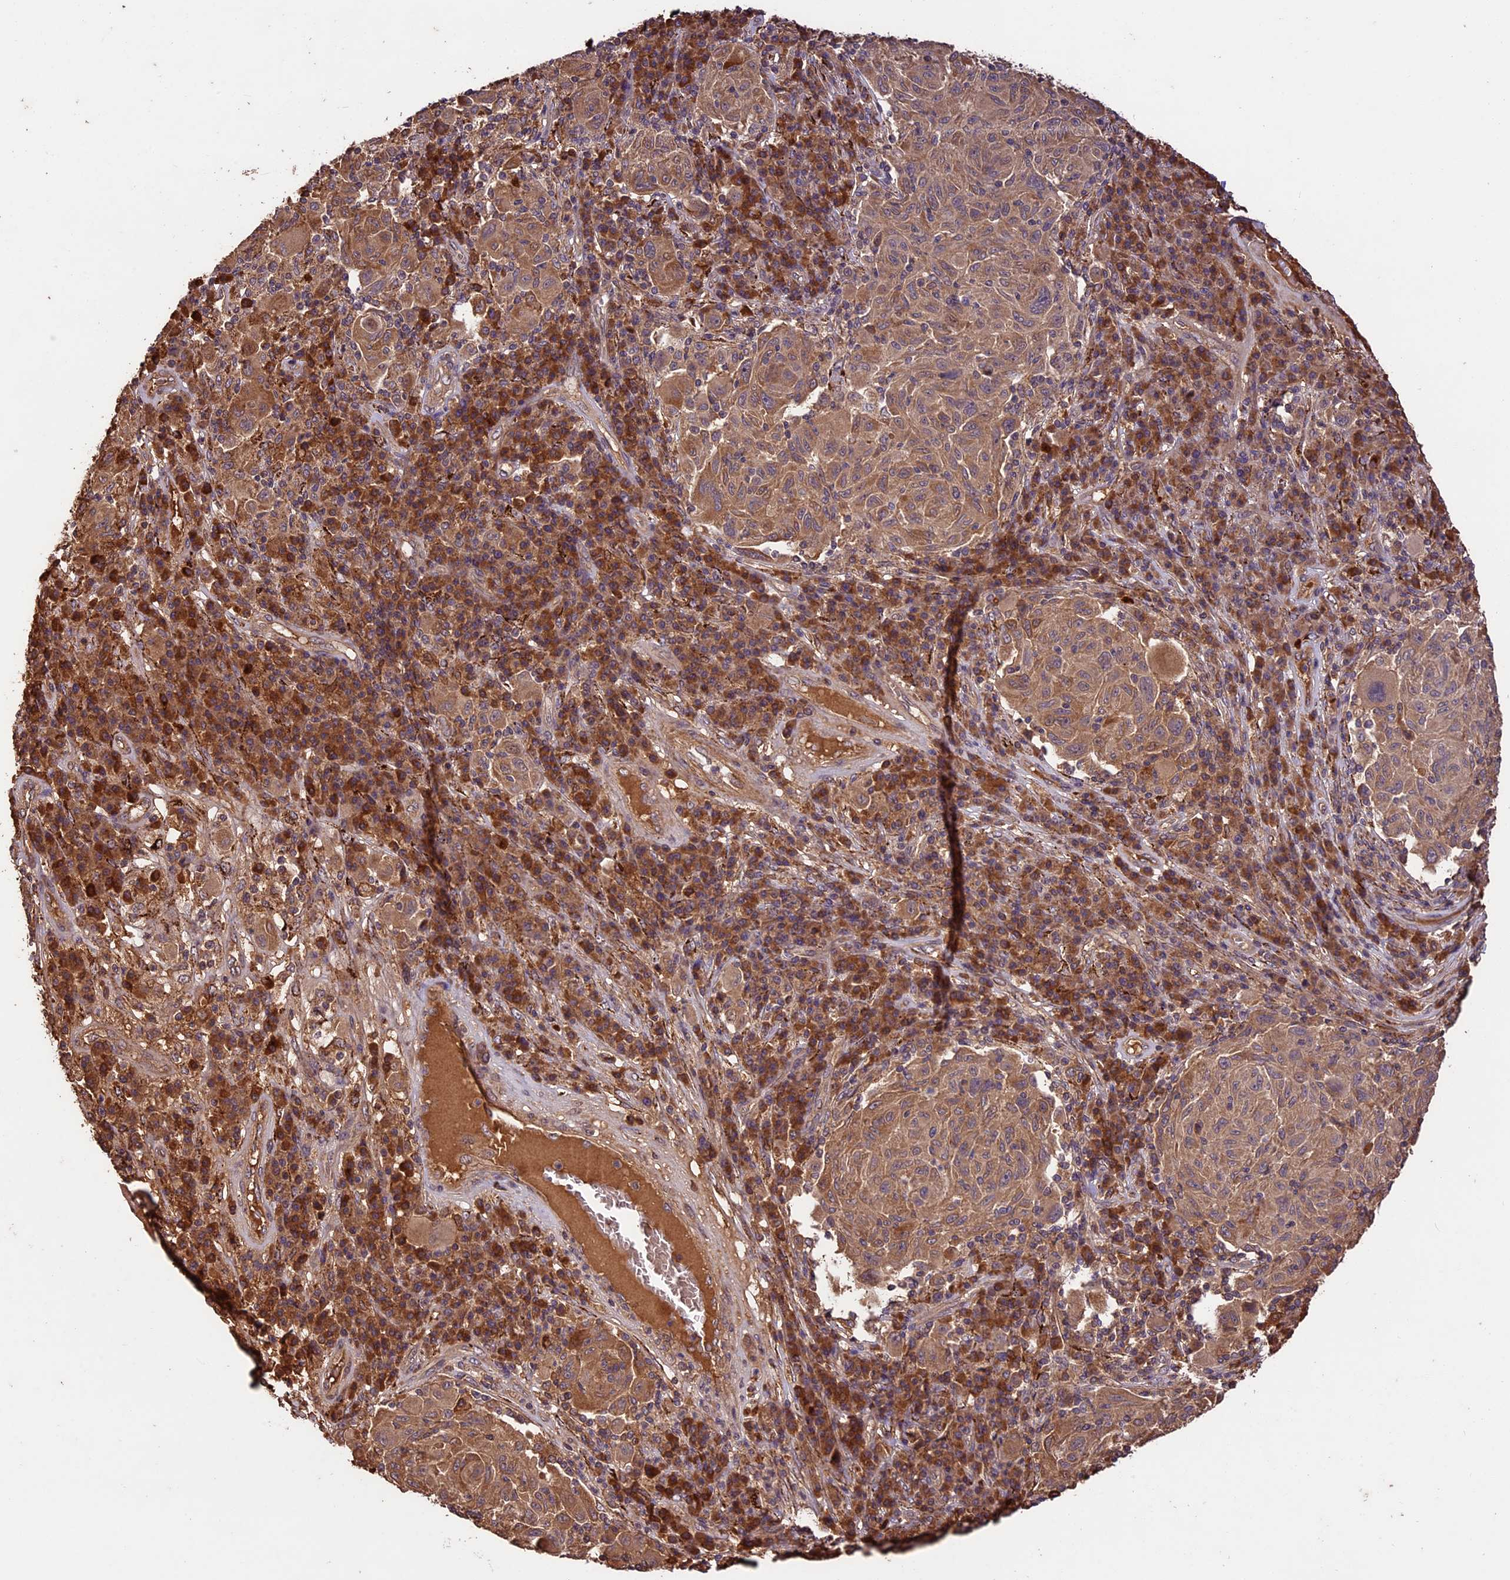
{"staining": {"intensity": "weak", "quantity": ">75%", "location": "cytoplasmic/membranous"}, "tissue": "melanoma", "cell_type": "Tumor cells", "image_type": "cancer", "snomed": [{"axis": "morphology", "description": "Malignant melanoma, NOS"}, {"axis": "topography", "description": "Skin"}], "caption": "Protein expression analysis of malignant melanoma displays weak cytoplasmic/membranous positivity in about >75% of tumor cells. (brown staining indicates protein expression, while blue staining denotes nuclei).", "gene": "CRLF1", "patient": {"sex": "male", "age": 53}}